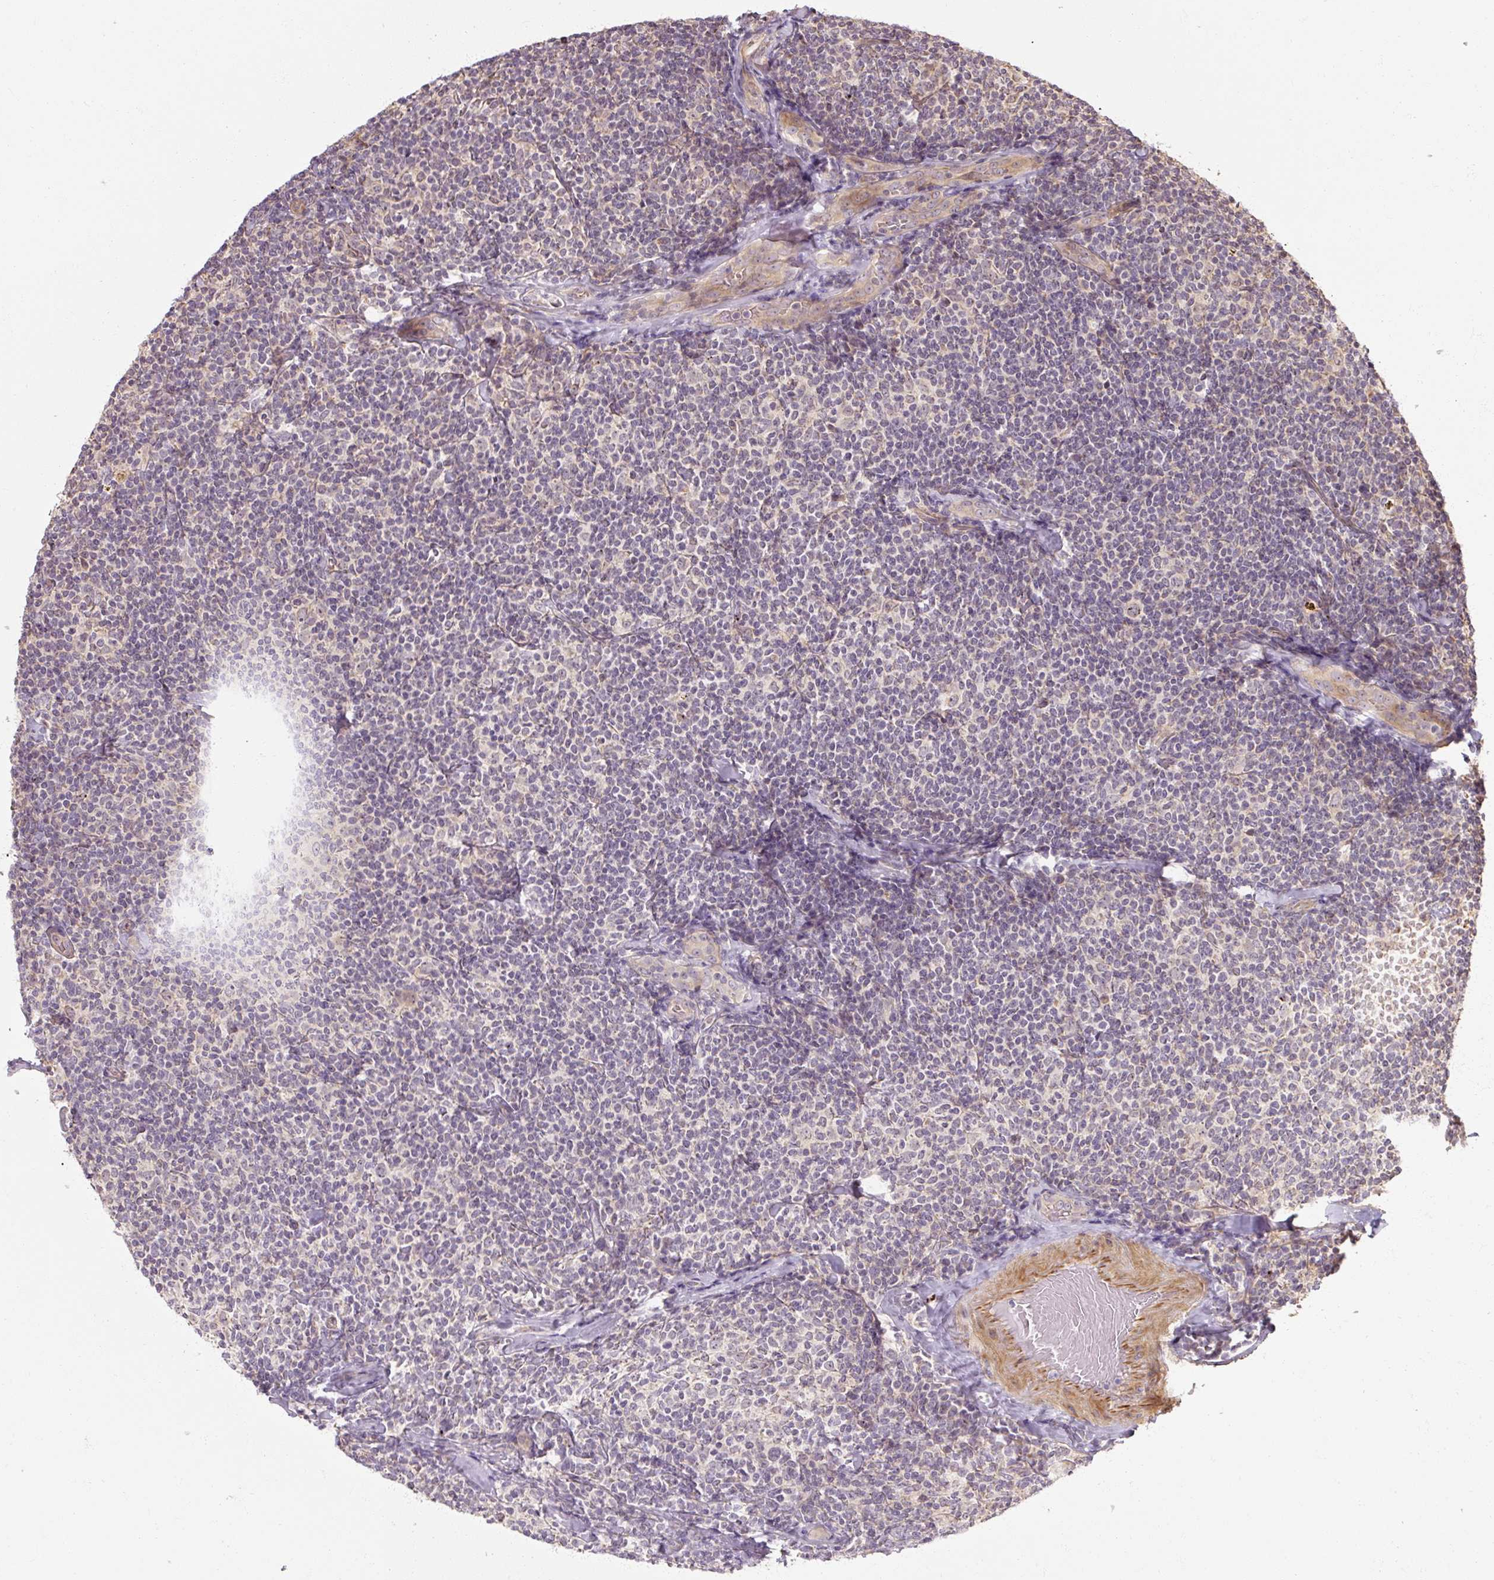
{"staining": {"intensity": "negative", "quantity": "none", "location": "none"}, "tissue": "lymphoma", "cell_type": "Tumor cells", "image_type": "cancer", "snomed": [{"axis": "morphology", "description": "Malignant lymphoma, non-Hodgkin's type, Low grade"}, {"axis": "topography", "description": "Lymph node"}], "caption": "Tumor cells show no significant staining in low-grade malignant lymphoma, non-Hodgkin's type.", "gene": "RB1CC1", "patient": {"sex": "female", "age": 56}}